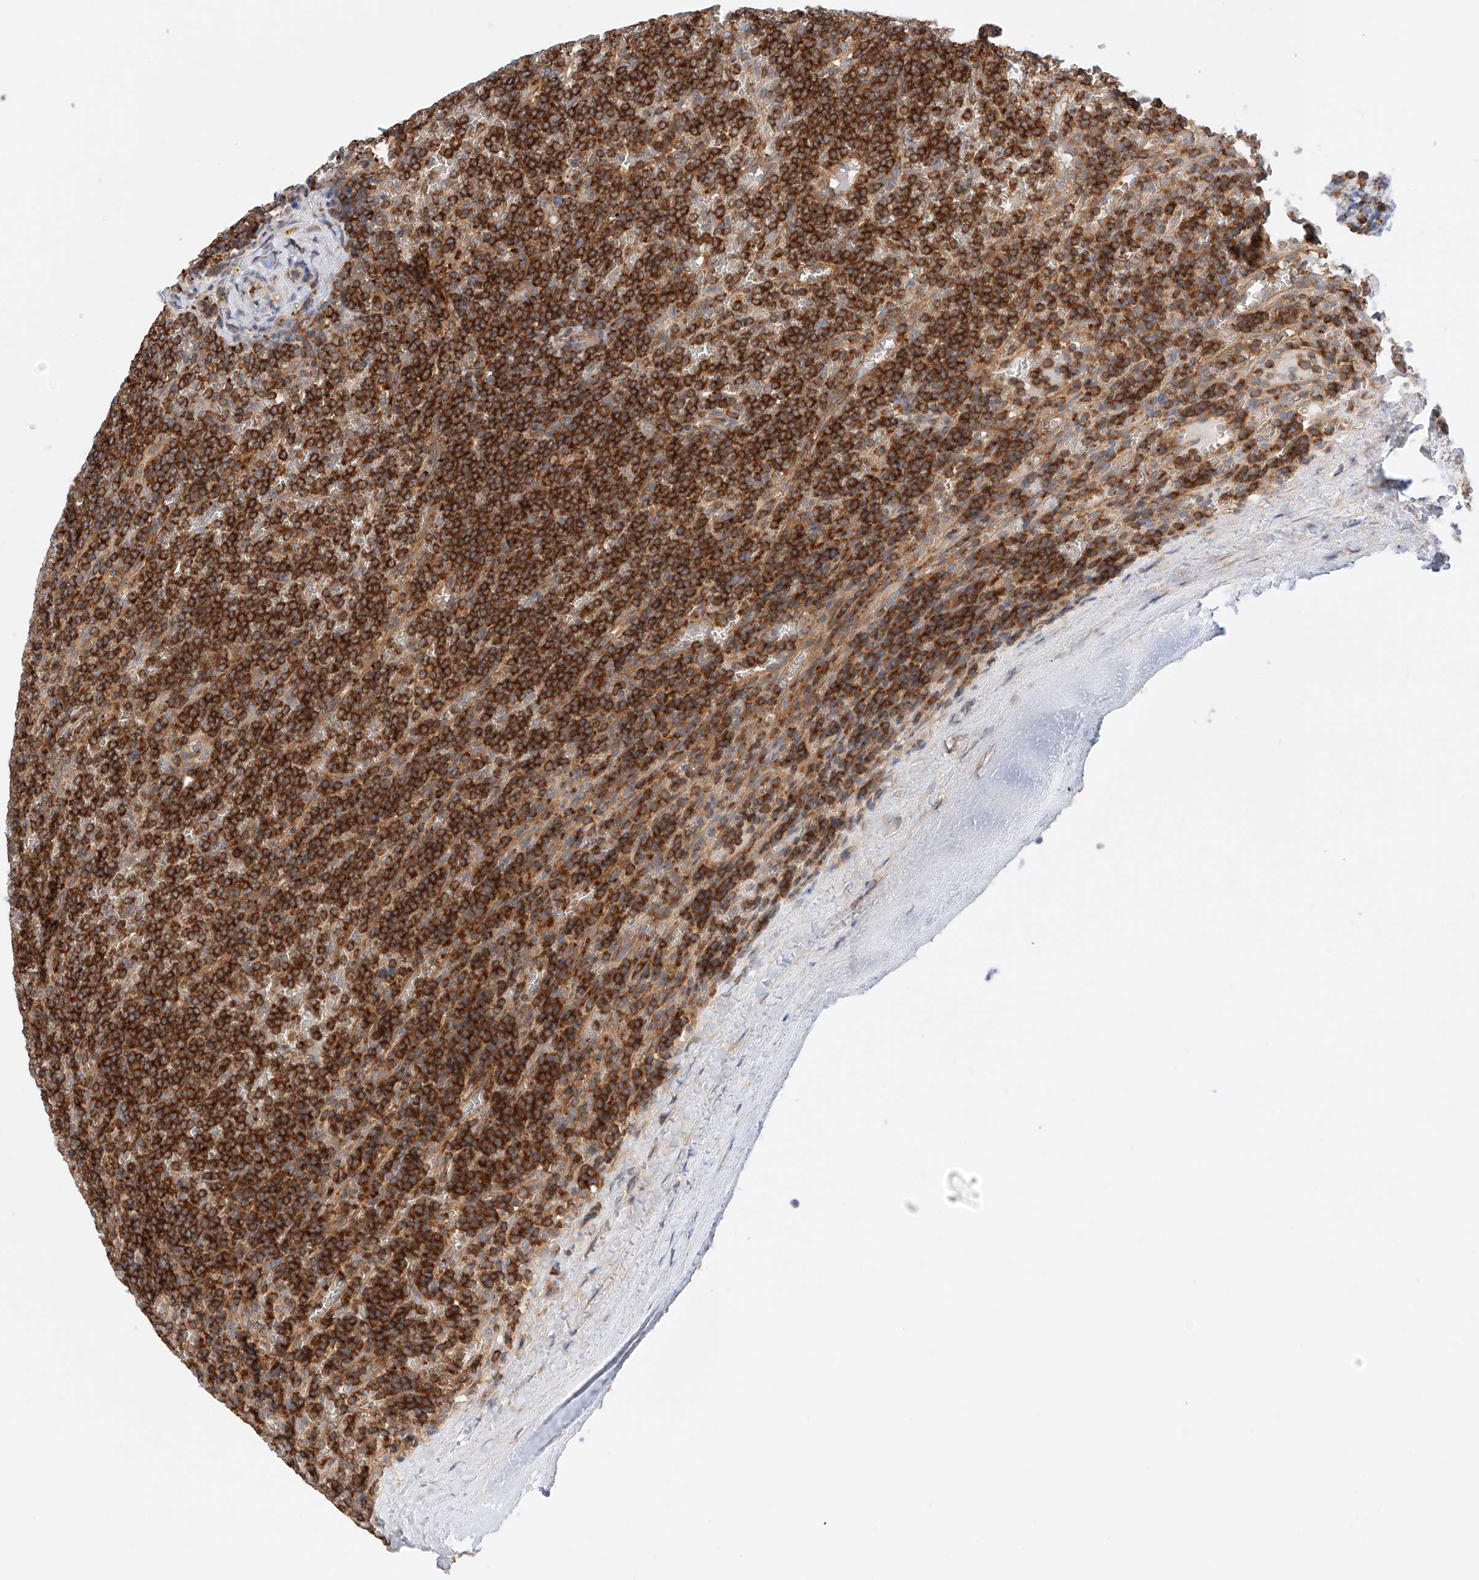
{"staining": {"intensity": "strong", "quantity": ">75%", "location": "cytoplasmic/membranous"}, "tissue": "lymphoma", "cell_type": "Tumor cells", "image_type": "cancer", "snomed": [{"axis": "morphology", "description": "Malignant lymphoma, non-Hodgkin's type, Low grade"}, {"axis": "topography", "description": "Spleen"}], "caption": "Immunohistochemistry (IHC) photomicrograph of neoplastic tissue: human lymphoma stained using immunohistochemistry (IHC) exhibits high levels of strong protein expression localized specifically in the cytoplasmic/membranous of tumor cells, appearing as a cytoplasmic/membranous brown color.", "gene": "MFN2", "patient": {"sex": "female", "age": 19}}